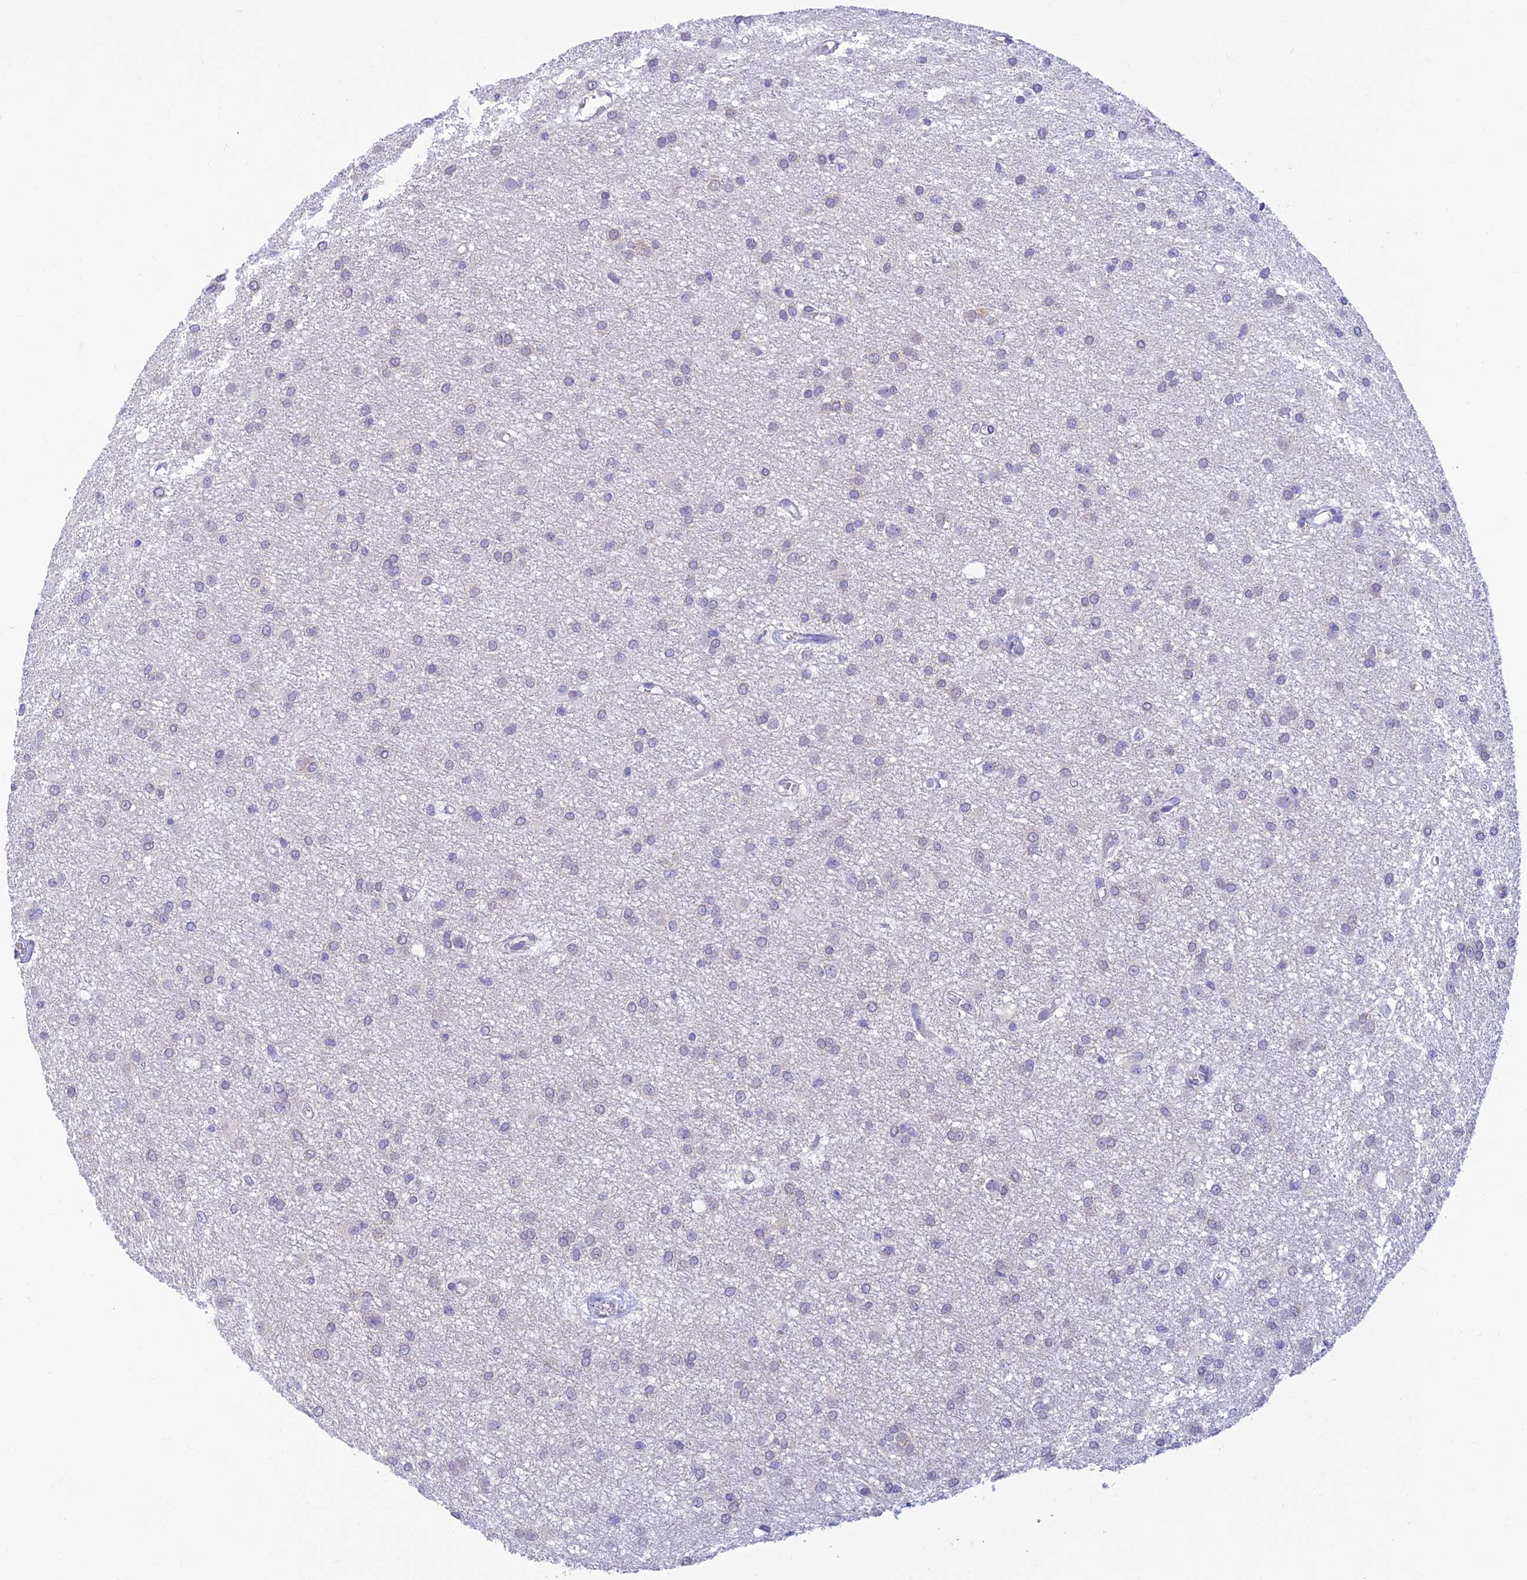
{"staining": {"intensity": "negative", "quantity": "none", "location": "none"}, "tissue": "glioma", "cell_type": "Tumor cells", "image_type": "cancer", "snomed": [{"axis": "morphology", "description": "Glioma, malignant, High grade"}, {"axis": "topography", "description": "Brain"}], "caption": "Tumor cells show no significant staining in malignant high-grade glioma.", "gene": "INKA1", "patient": {"sex": "female", "age": 50}}